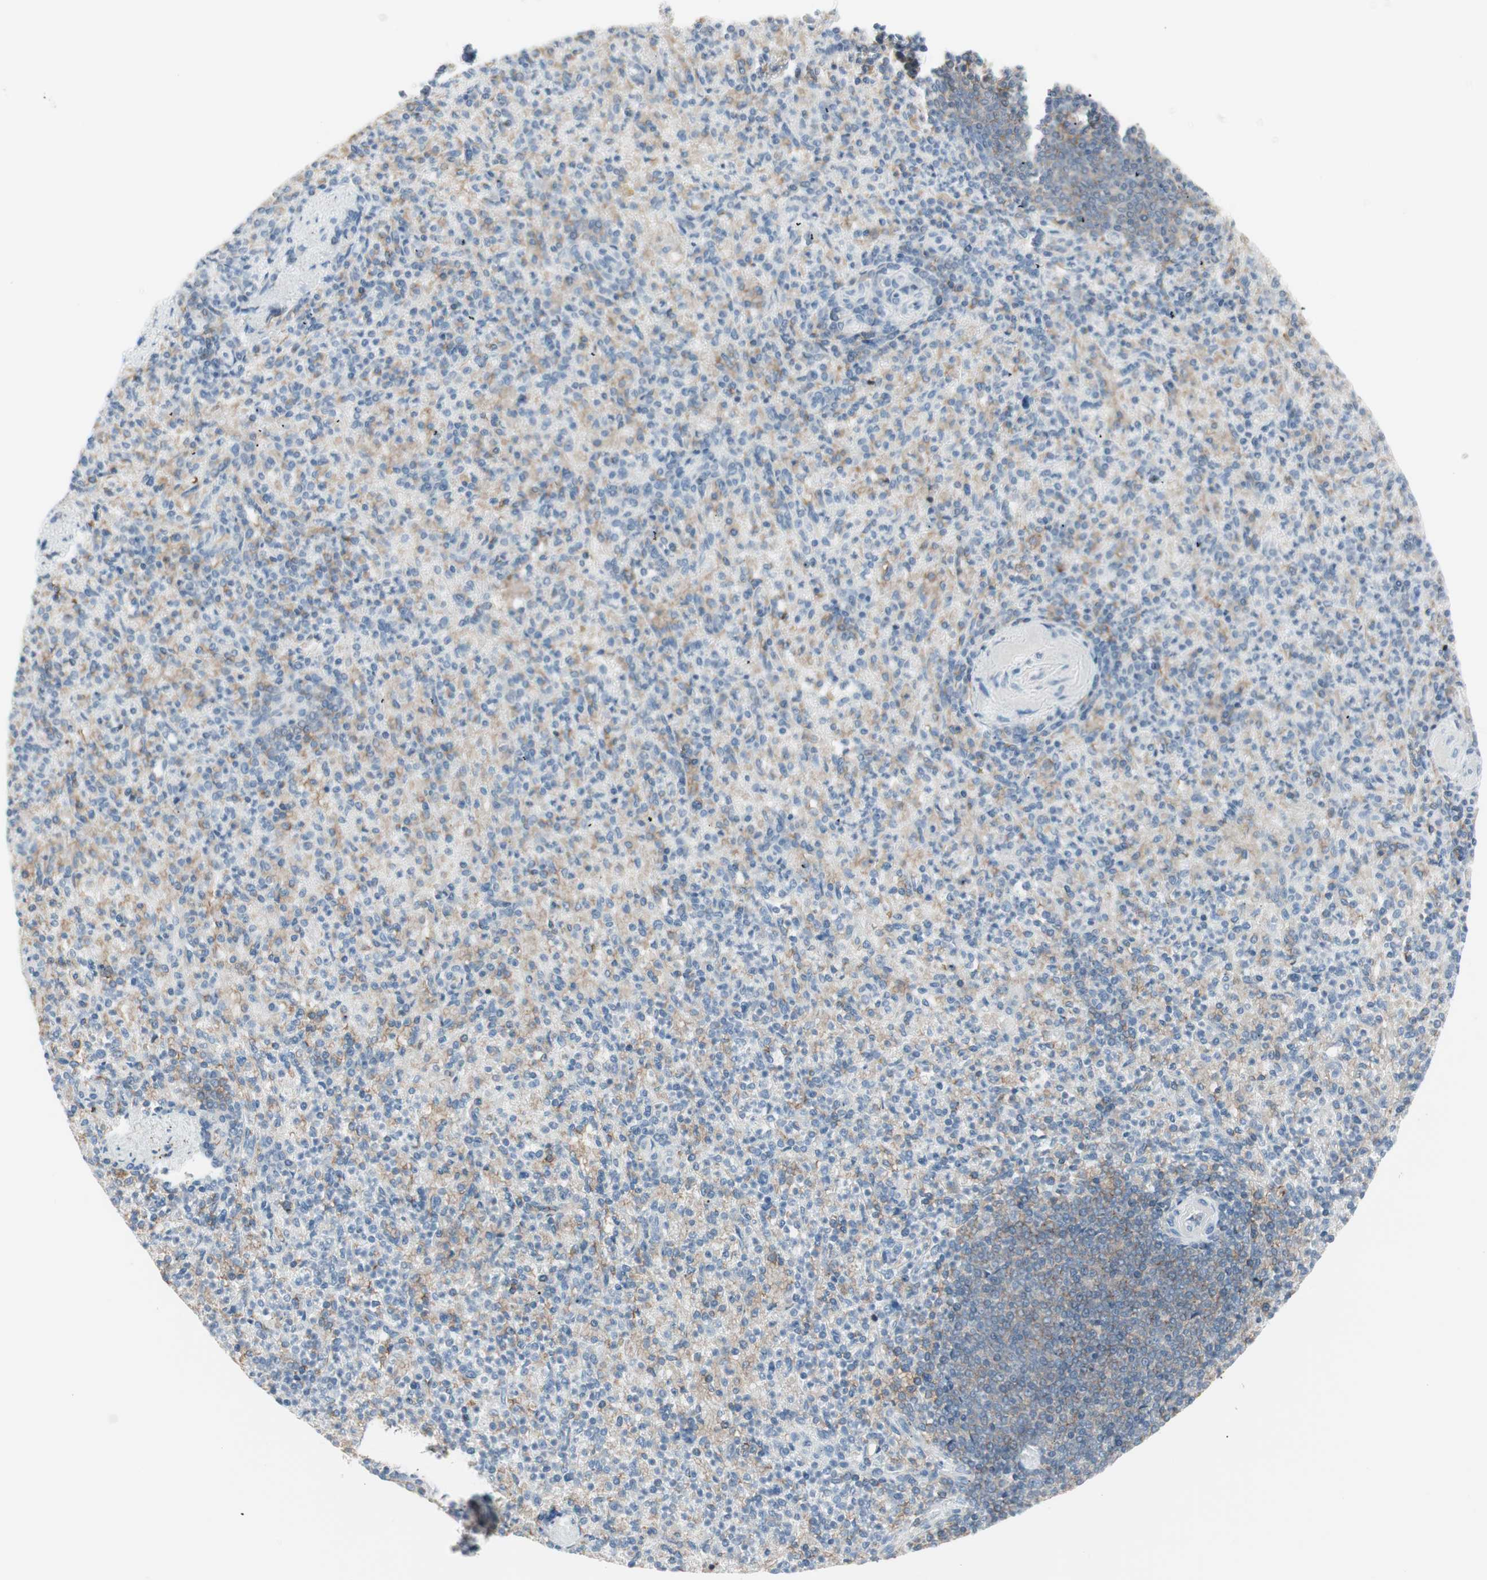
{"staining": {"intensity": "negative", "quantity": "none", "location": "none"}, "tissue": "spleen", "cell_type": "Cells in red pulp", "image_type": "normal", "snomed": [{"axis": "morphology", "description": "Normal tissue, NOS"}, {"axis": "topography", "description": "Spleen"}], "caption": "Immunohistochemistry micrograph of benign spleen: spleen stained with DAB shows no significant protein staining in cells in red pulp. (Stains: DAB IHC with hematoxylin counter stain, Microscopy: brightfield microscopy at high magnification).", "gene": "MAP4K1", "patient": {"sex": "female", "age": 74}}